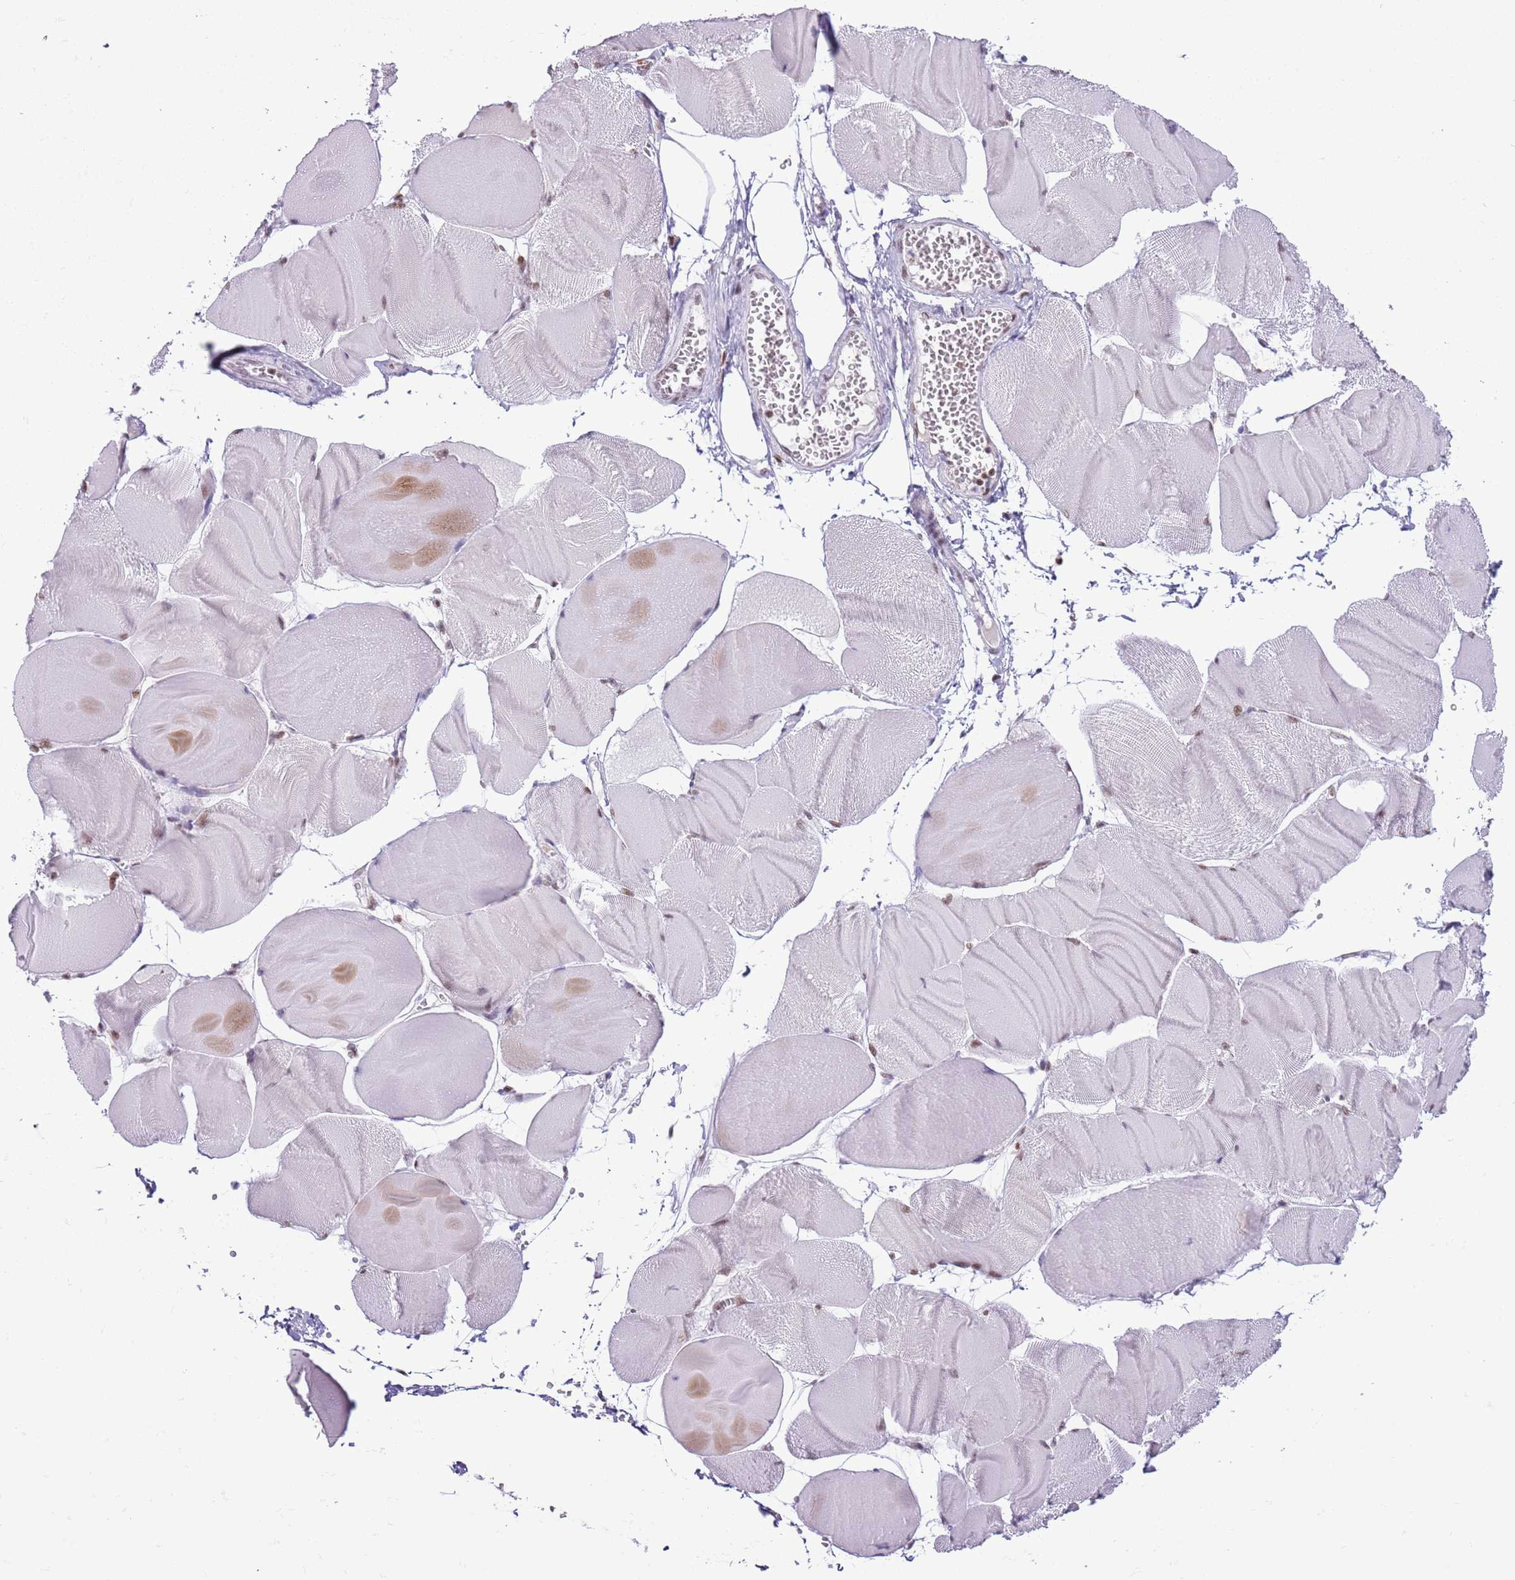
{"staining": {"intensity": "weak", "quantity": "25%-75%", "location": "nuclear"}, "tissue": "skeletal muscle", "cell_type": "Myocytes", "image_type": "normal", "snomed": [{"axis": "morphology", "description": "Normal tissue, NOS"}, {"axis": "morphology", "description": "Basal cell carcinoma"}, {"axis": "topography", "description": "Skeletal muscle"}], "caption": "Myocytes reveal weak nuclear staining in approximately 25%-75% of cells in normal skeletal muscle. The staining was performed using DAB (3,3'-diaminobenzidine), with brown indicating positive protein expression. Nuclei are stained blue with hematoxylin.", "gene": "SELENOH", "patient": {"sex": "female", "age": 64}}